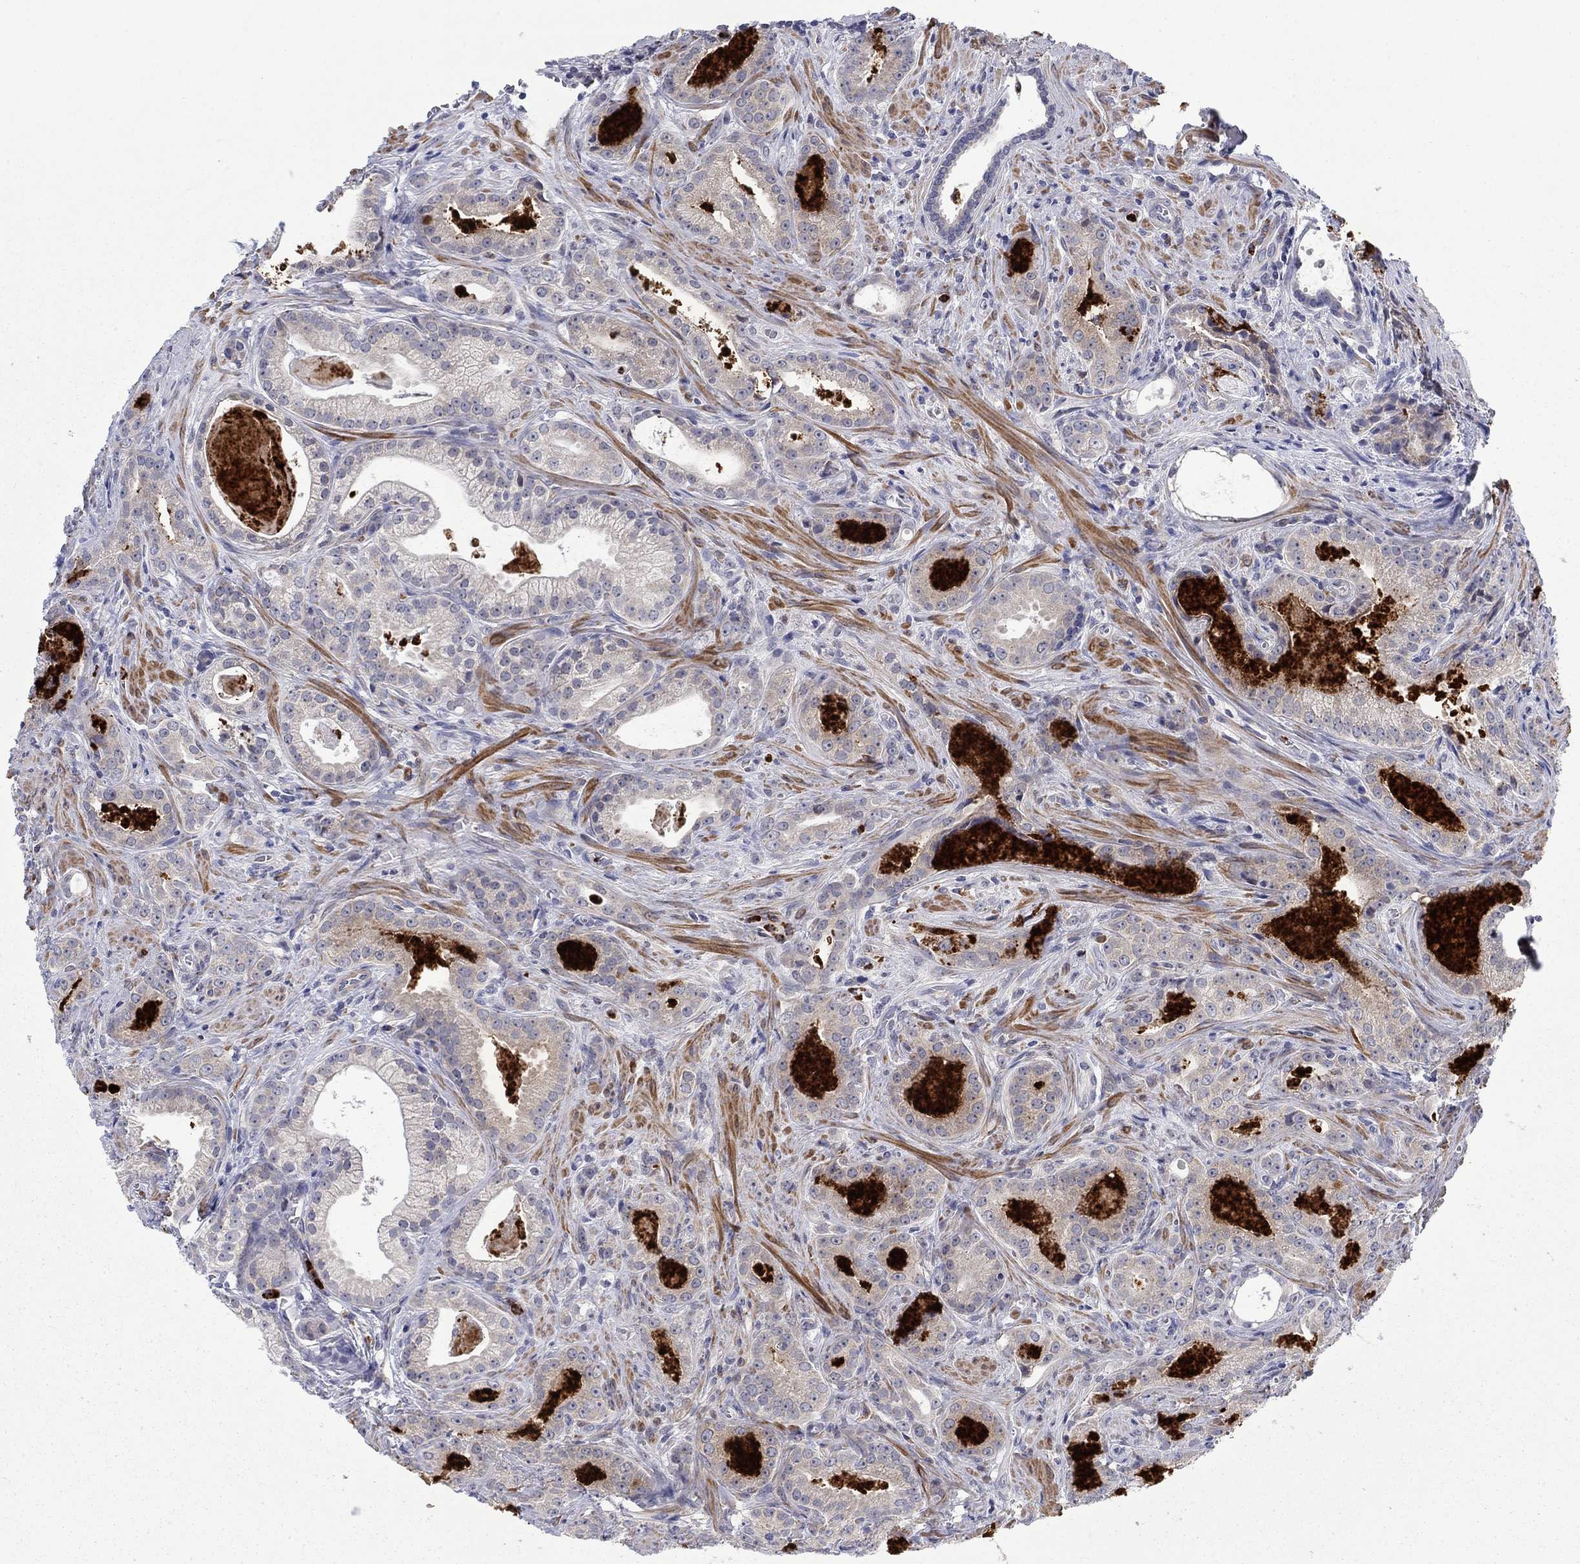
{"staining": {"intensity": "negative", "quantity": "none", "location": "none"}, "tissue": "prostate cancer", "cell_type": "Tumor cells", "image_type": "cancer", "snomed": [{"axis": "morphology", "description": "Adenocarcinoma, NOS"}, {"axis": "topography", "description": "Prostate"}], "caption": "Tumor cells show no significant protein expression in prostate cancer.", "gene": "MTRFR", "patient": {"sex": "male", "age": 61}}